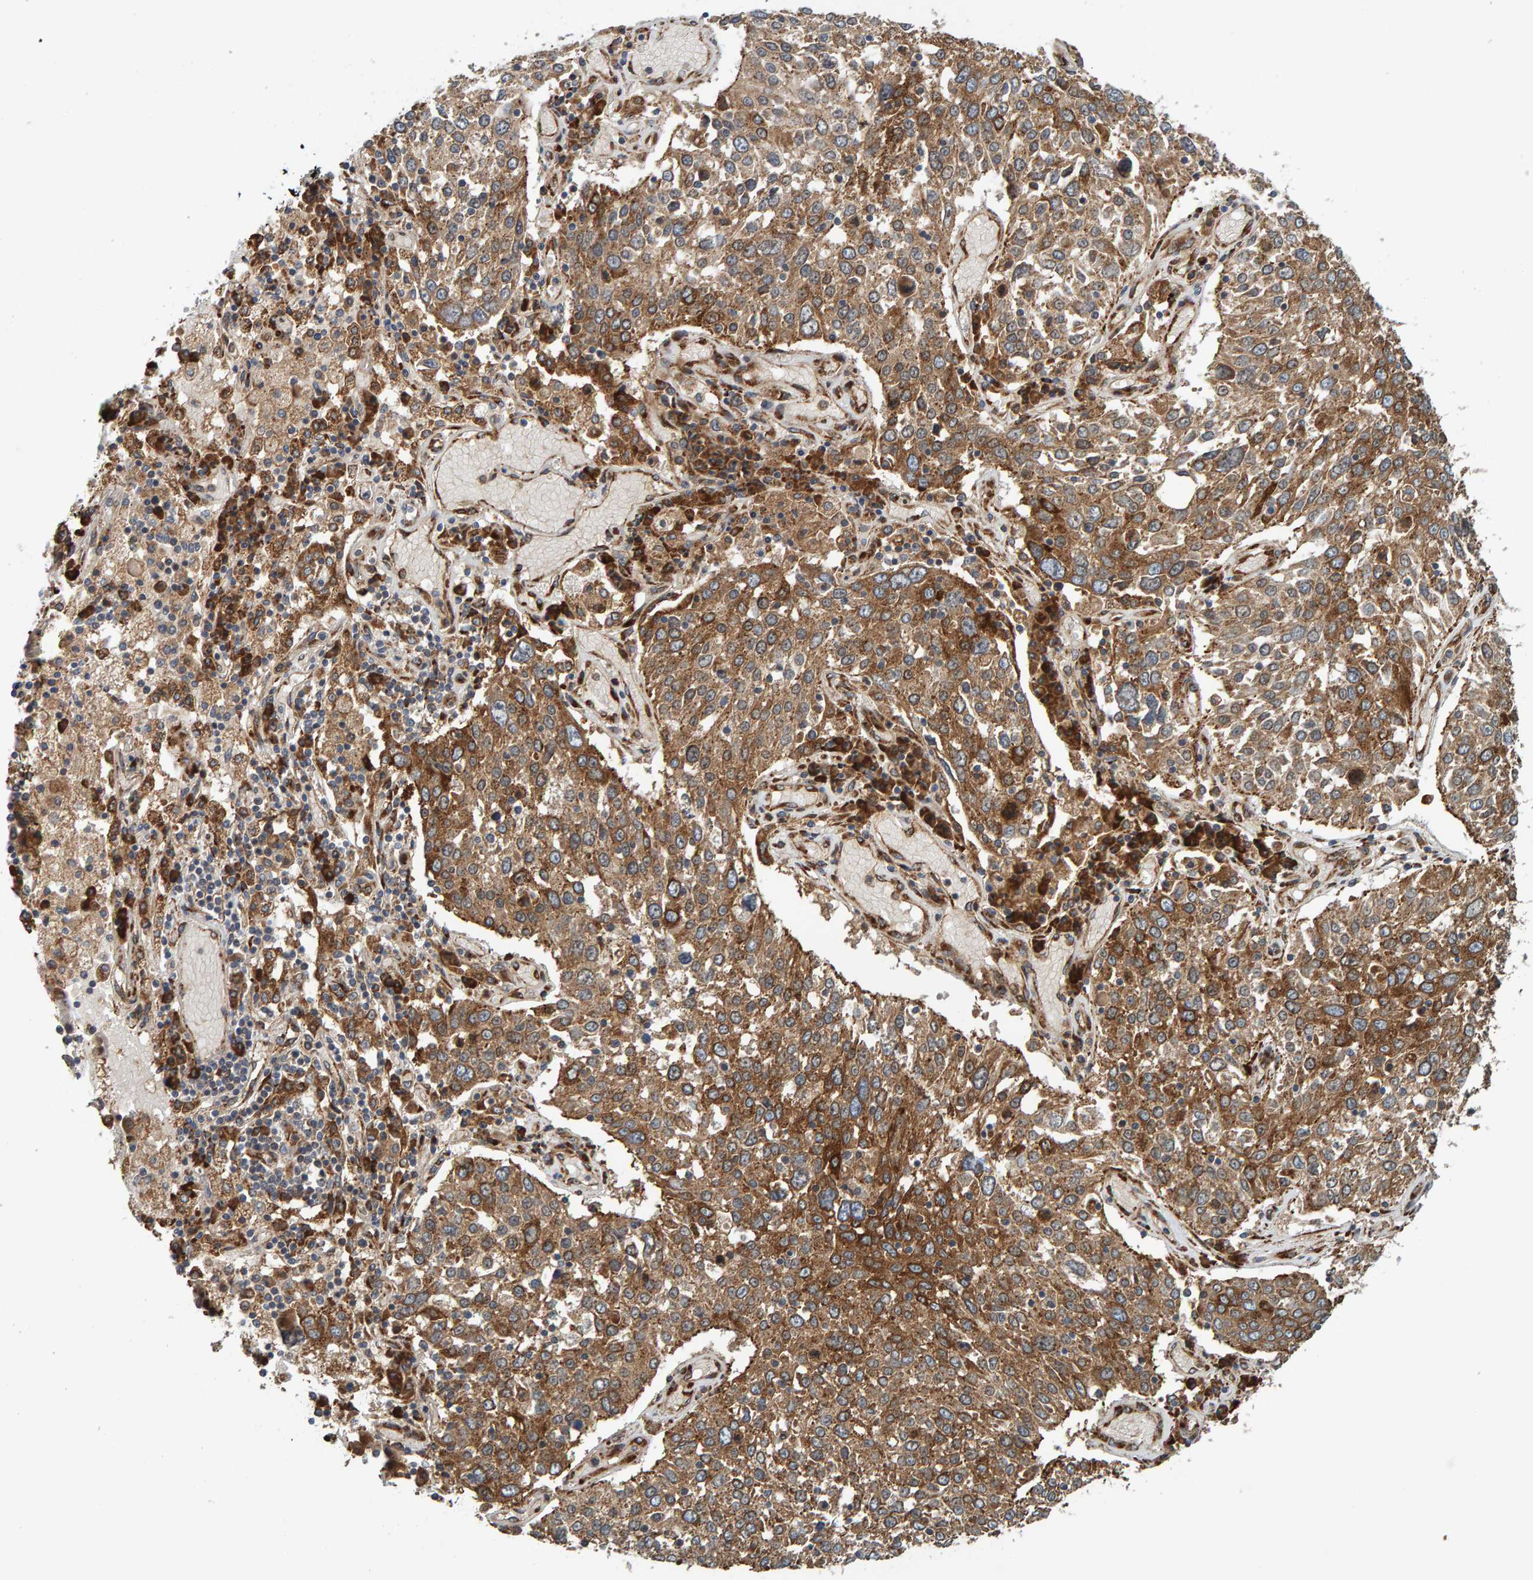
{"staining": {"intensity": "moderate", "quantity": ">75%", "location": "cytoplasmic/membranous"}, "tissue": "lung cancer", "cell_type": "Tumor cells", "image_type": "cancer", "snomed": [{"axis": "morphology", "description": "Squamous cell carcinoma, NOS"}, {"axis": "topography", "description": "Lung"}], "caption": "Protein staining by immunohistochemistry (IHC) demonstrates moderate cytoplasmic/membranous staining in about >75% of tumor cells in lung squamous cell carcinoma. The protein of interest is shown in brown color, while the nuclei are stained blue.", "gene": "BAIAP2", "patient": {"sex": "male", "age": 65}}